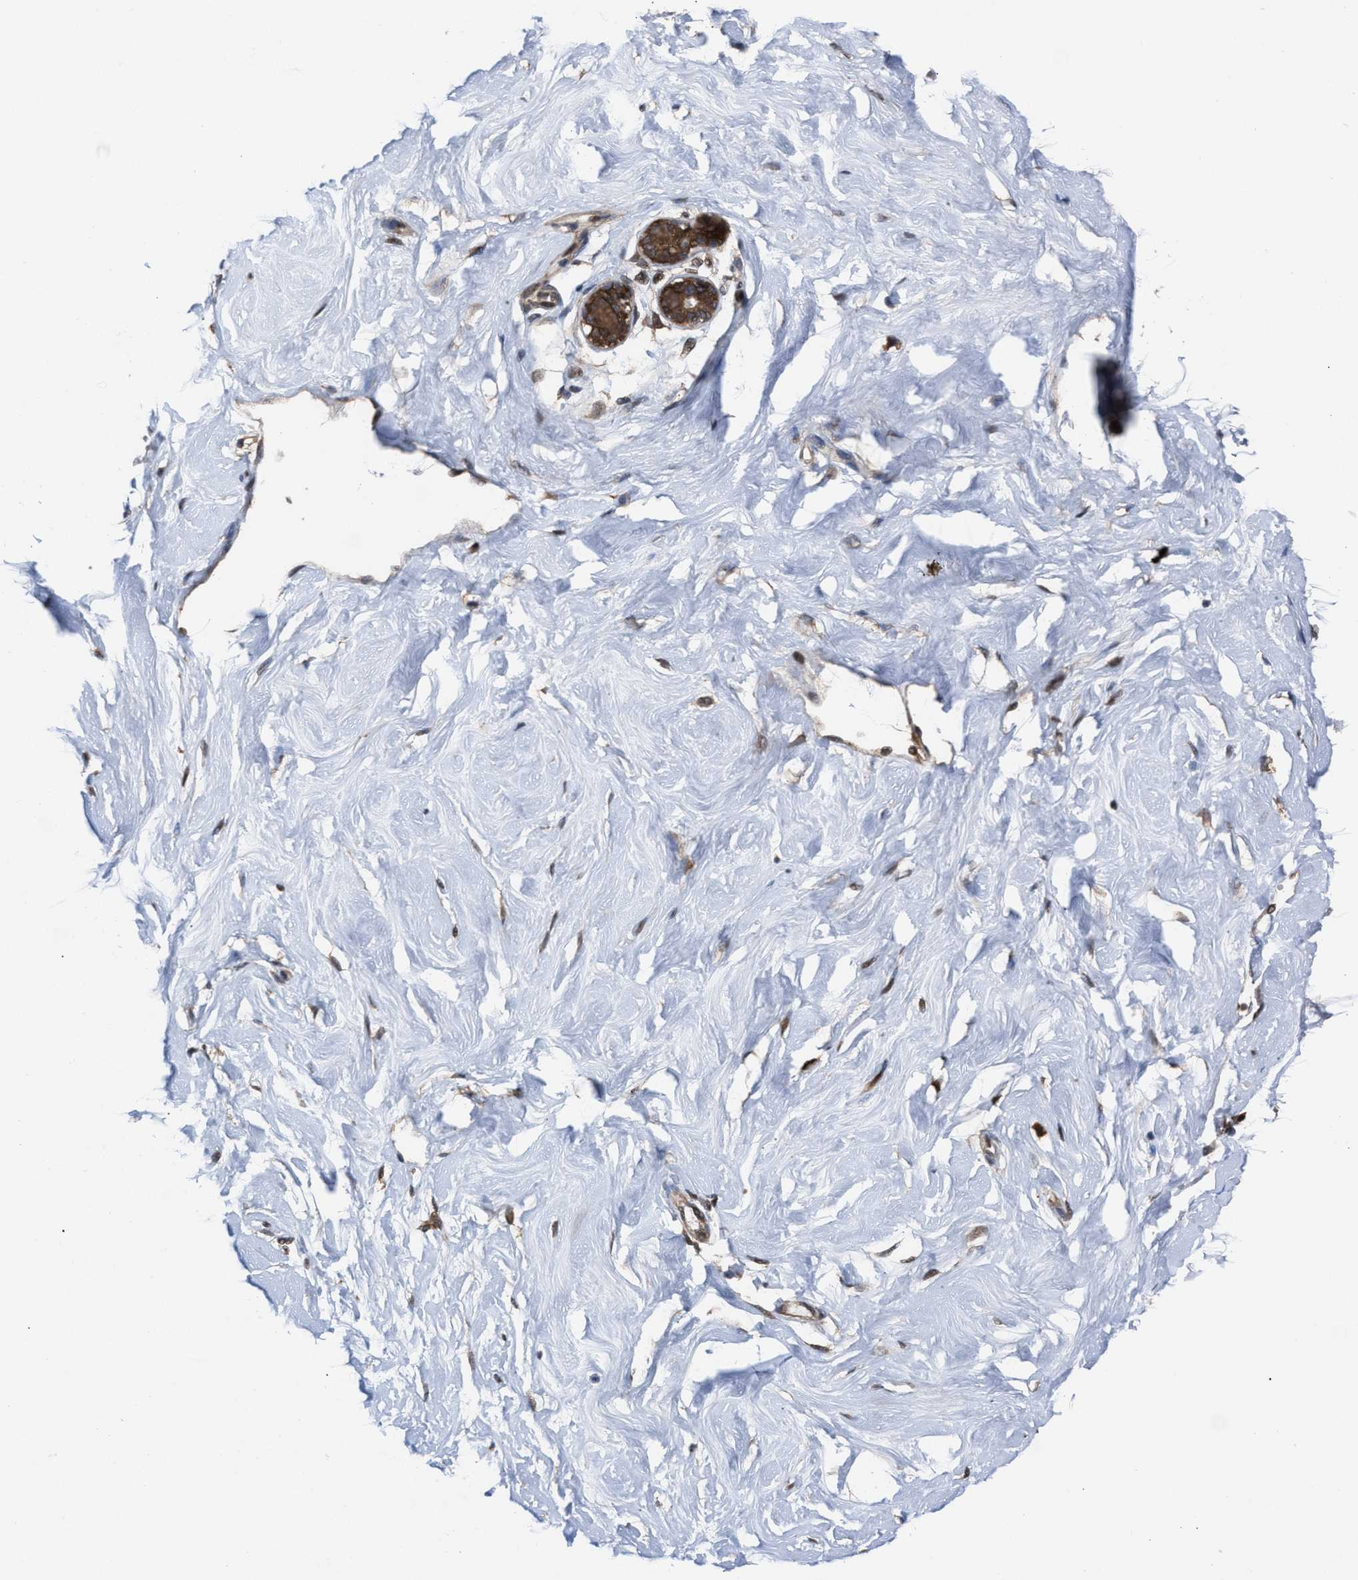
{"staining": {"intensity": "negative", "quantity": "25%-75%", "location": "none"}, "tissue": "breast", "cell_type": "Adipocytes", "image_type": "normal", "snomed": [{"axis": "morphology", "description": "Normal tissue, NOS"}, {"axis": "topography", "description": "Breast"}], "caption": "Immunohistochemistry photomicrograph of benign breast: human breast stained with DAB reveals no significant protein positivity in adipocytes.", "gene": "TP53BP2", "patient": {"sex": "female", "age": 23}}